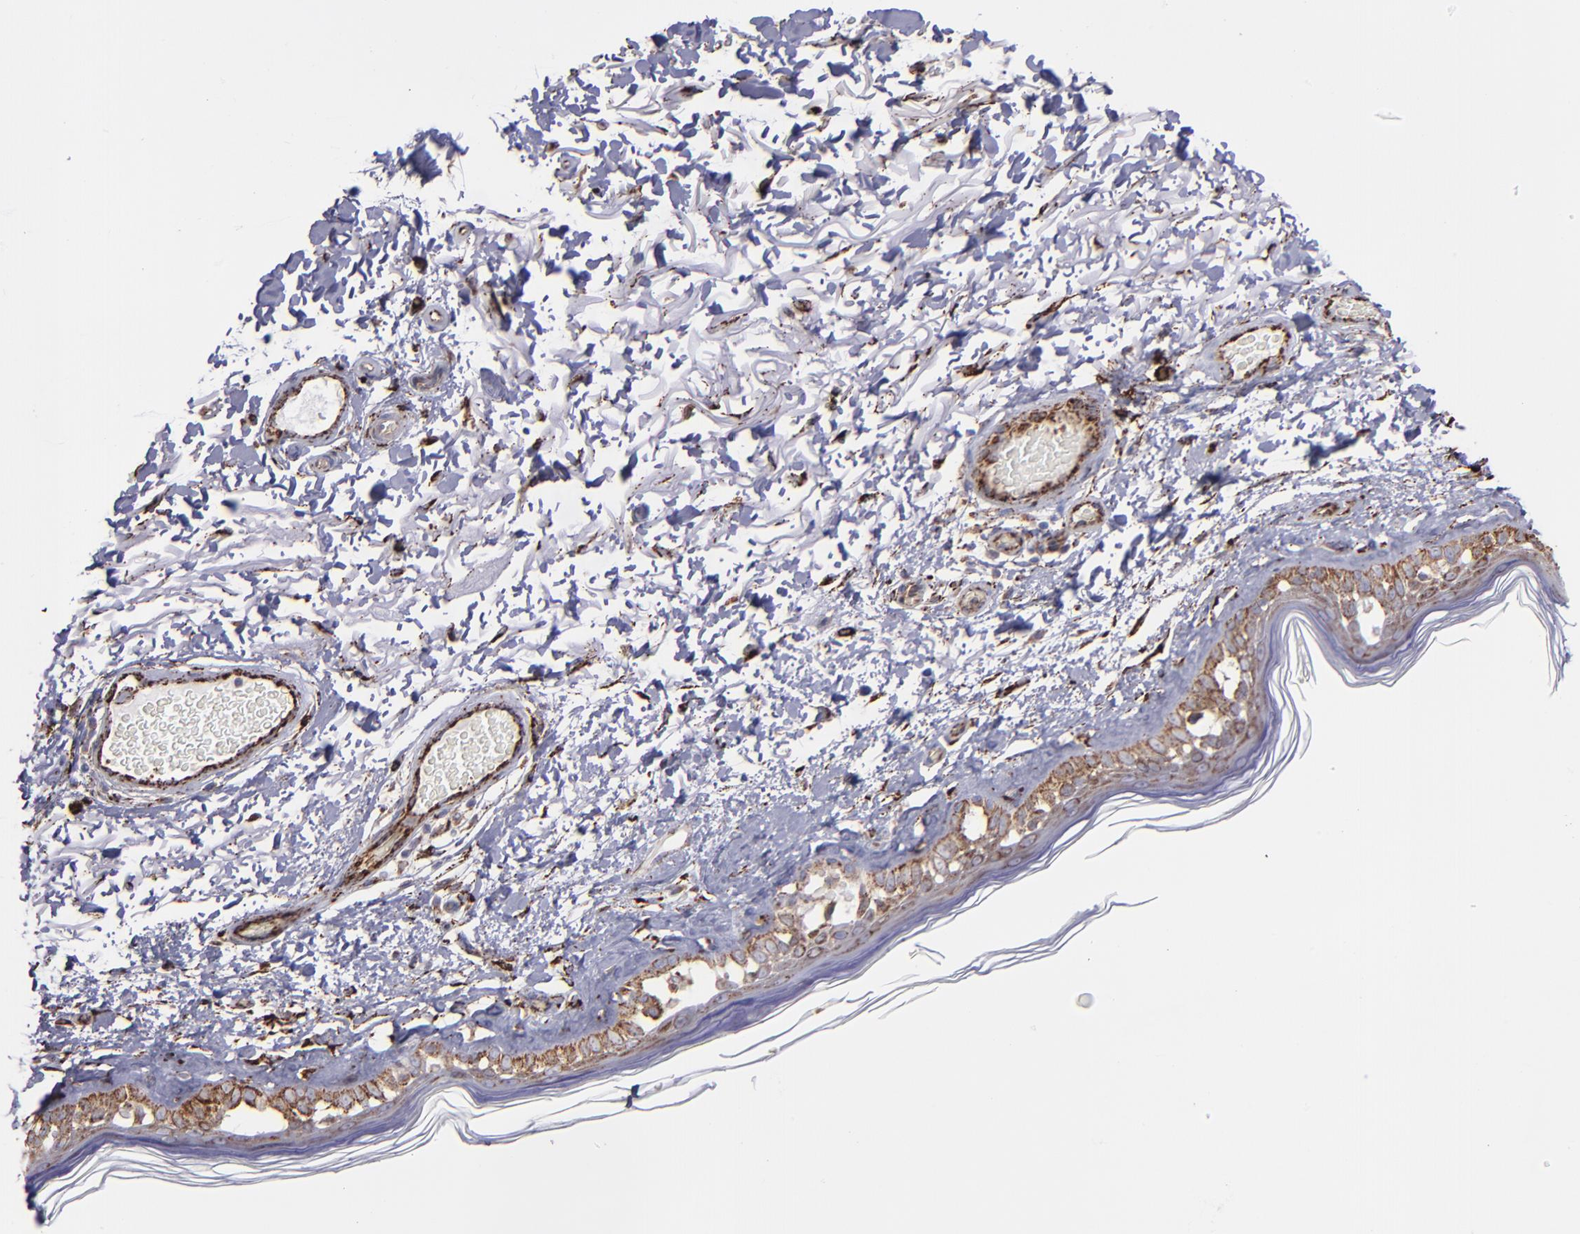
{"staining": {"intensity": "strong", "quantity": ">75%", "location": "cytoplasmic/membranous"}, "tissue": "skin", "cell_type": "Fibroblasts", "image_type": "normal", "snomed": [{"axis": "morphology", "description": "Normal tissue, NOS"}, {"axis": "topography", "description": "Skin"}], "caption": "Skin was stained to show a protein in brown. There is high levels of strong cytoplasmic/membranous staining in approximately >75% of fibroblasts.", "gene": "MAOB", "patient": {"sex": "male", "age": 63}}